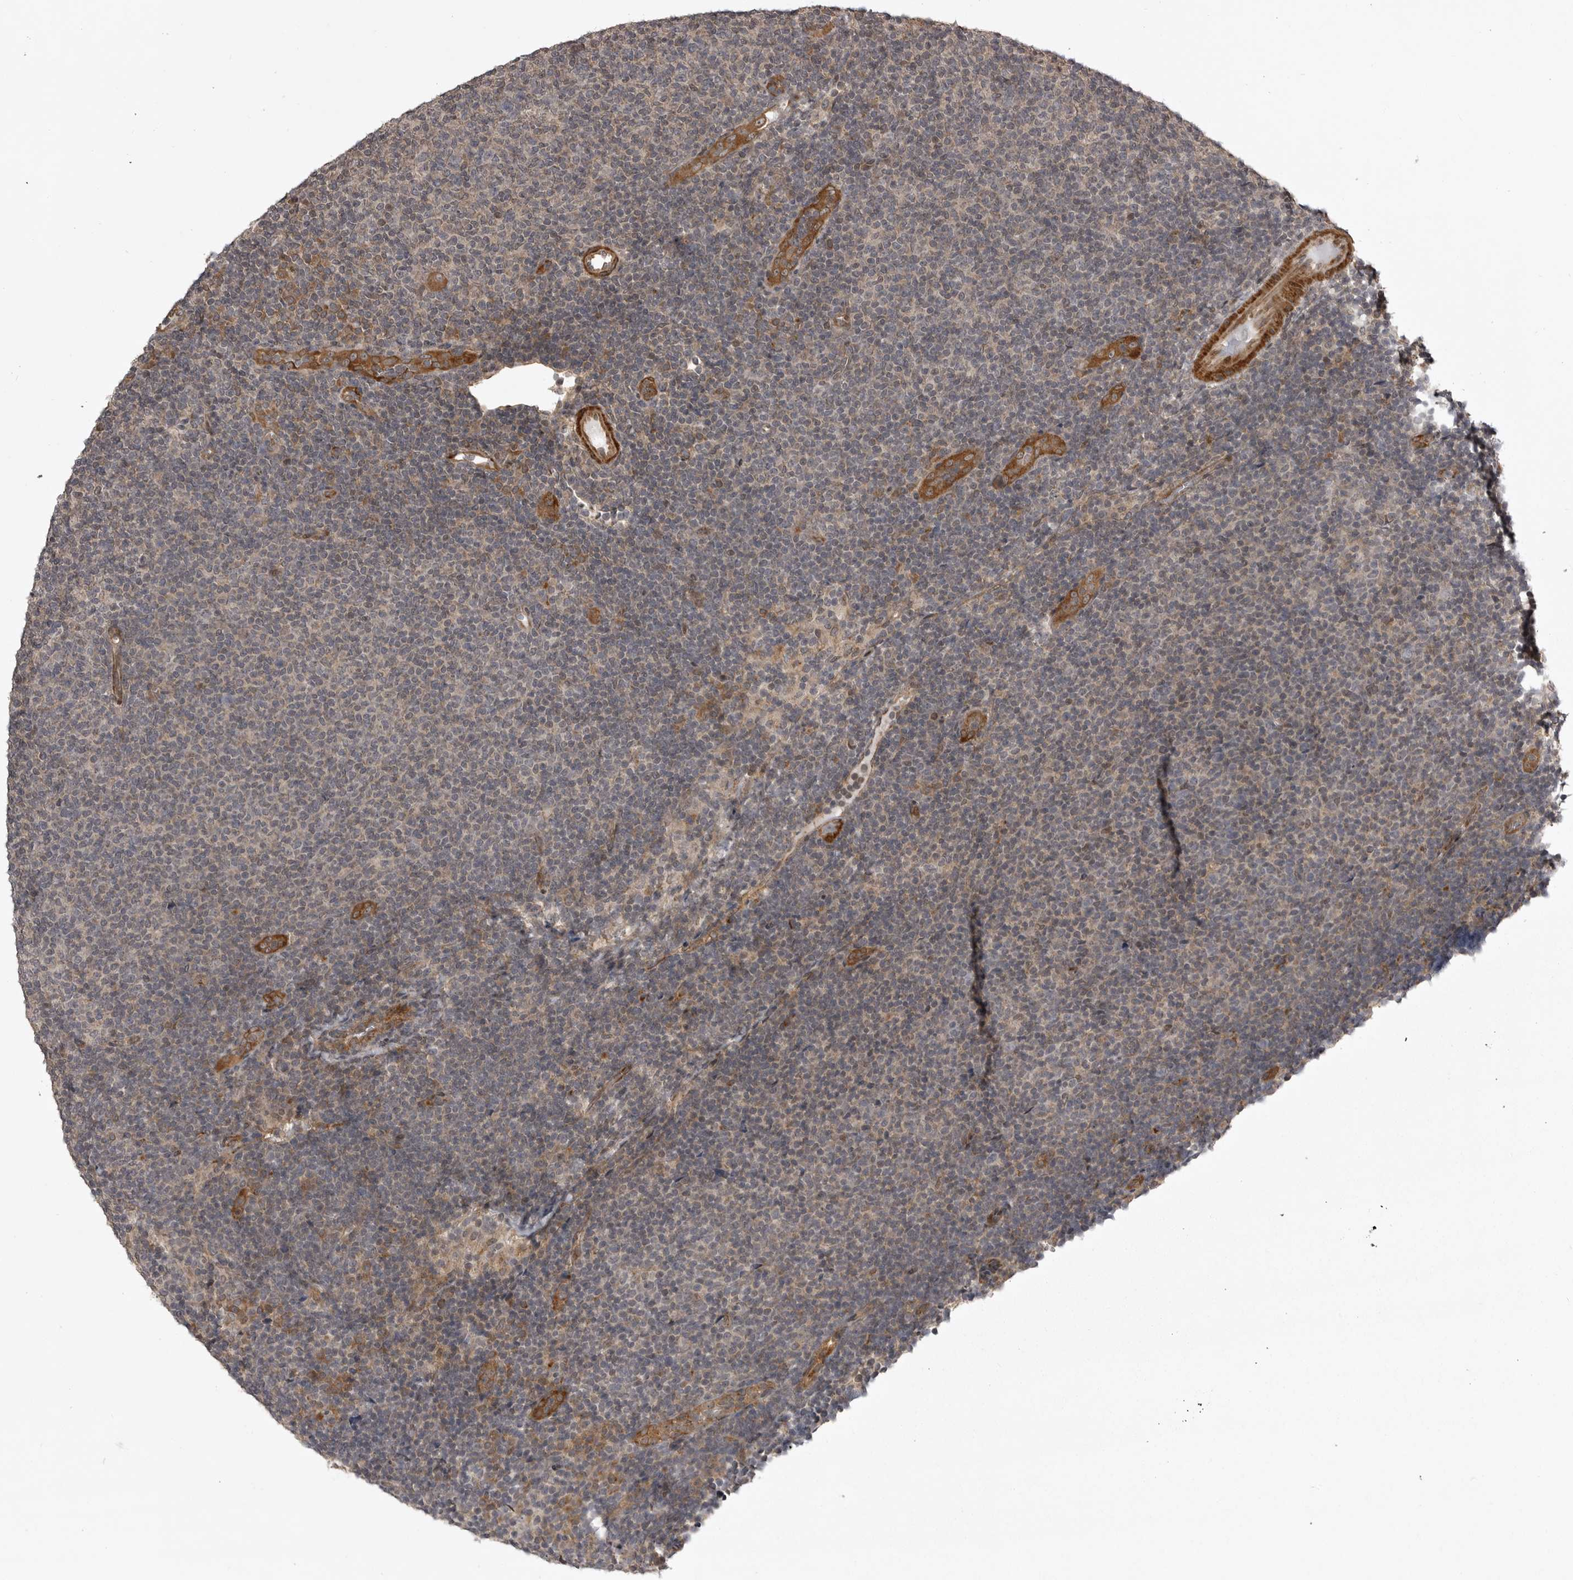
{"staining": {"intensity": "negative", "quantity": "none", "location": "none"}, "tissue": "lymphoma", "cell_type": "Tumor cells", "image_type": "cancer", "snomed": [{"axis": "morphology", "description": "Malignant lymphoma, non-Hodgkin's type, Low grade"}, {"axis": "topography", "description": "Lymph node"}], "caption": "A micrograph of human low-grade malignant lymphoma, non-Hodgkin's type is negative for staining in tumor cells. Brightfield microscopy of immunohistochemistry (IHC) stained with DAB (3,3'-diaminobenzidine) (brown) and hematoxylin (blue), captured at high magnification.", "gene": "SNX16", "patient": {"sex": "male", "age": 66}}